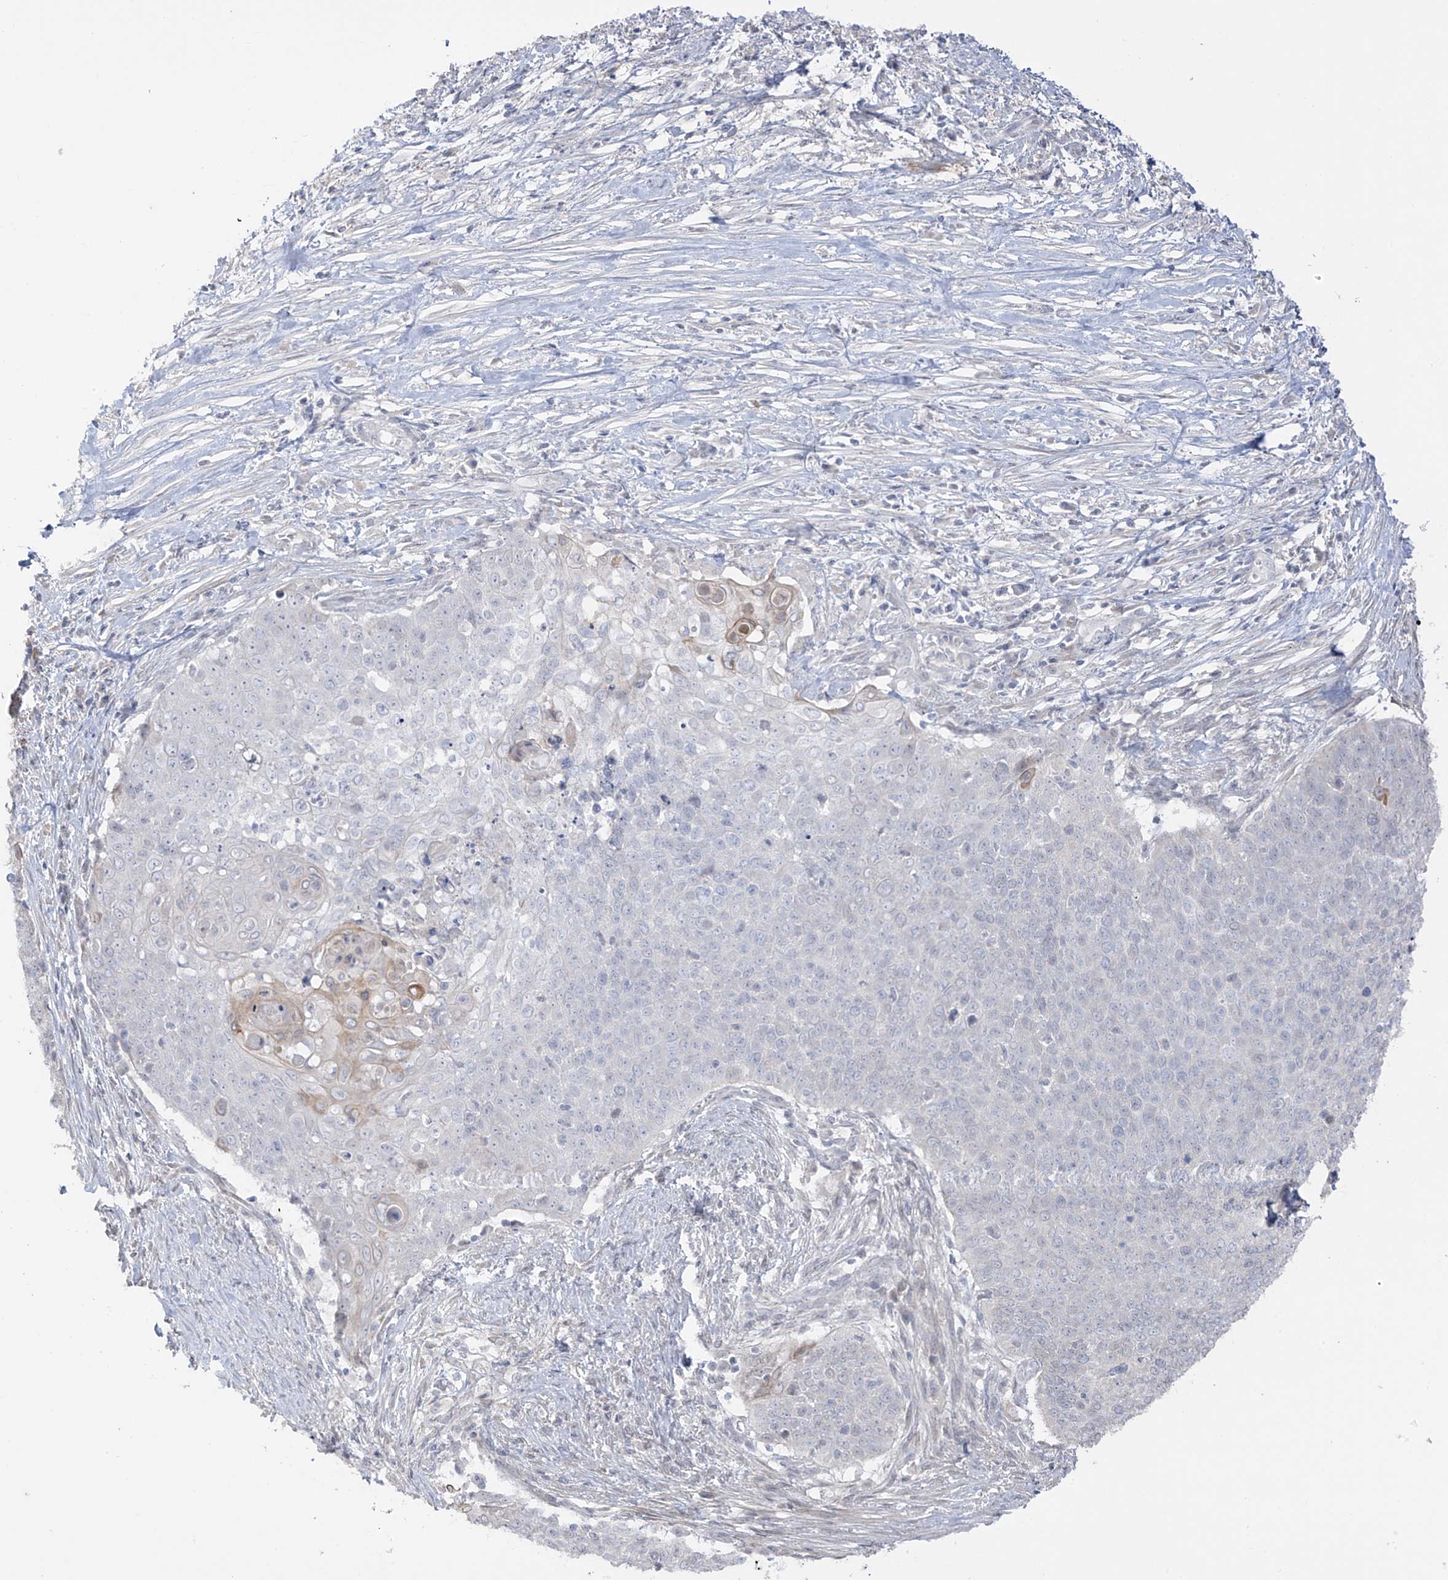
{"staining": {"intensity": "negative", "quantity": "none", "location": "none"}, "tissue": "cervical cancer", "cell_type": "Tumor cells", "image_type": "cancer", "snomed": [{"axis": "morphology", "description": "Squamous cell carcinoma, NOS"}, {"axis": "topography", "description": "Cervix"}], "caption": "Human squamous cell carcinoma (cervical) stained for a protein using IHC reveals no positivity in tumor cells.", "gene": "DCDC2", "patient": {"sex": "female", "age": 39}}